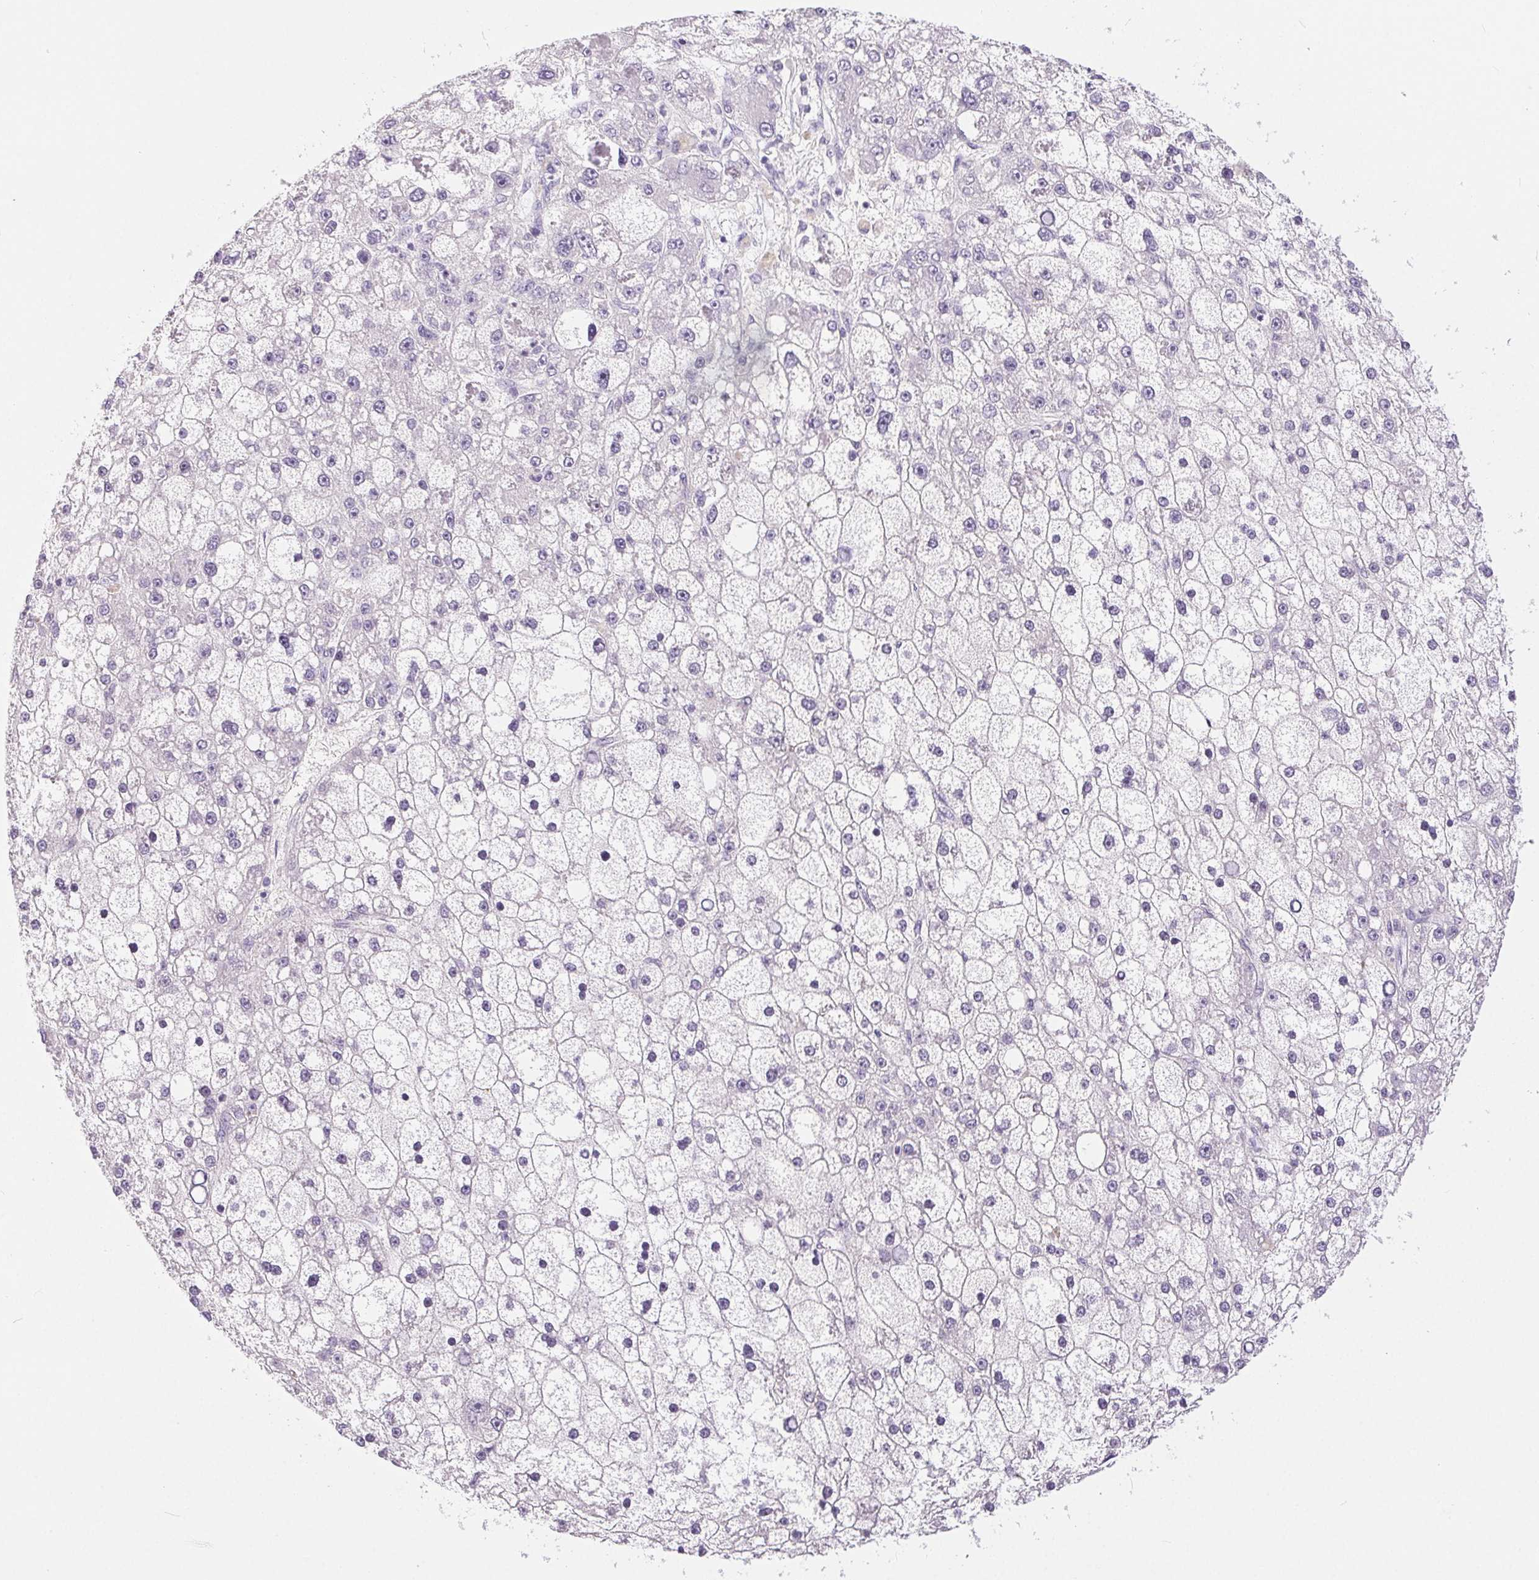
{"staining": {"intensity": "negative", "quantity": "none", "location": "none"}, "tissue": "liver cancer", "cell_type": "Tumor cells", "image_type": "cancer", "snomed": [{"axis": "morphology", "description": "Carcinoma, Hepatocellular, NOS"}, {"axis": "topography", "description": "Liver"}], "caption": "Tumor cells show no significant protein positivity in liver cancer. The staining is performed using DAB (3,3'-diaminobenzidine) brown chromogen with nuclei counter-stained in using hematoxylin.", "gene": "XDH", "patient": {"sex": "male", "age": 67}}